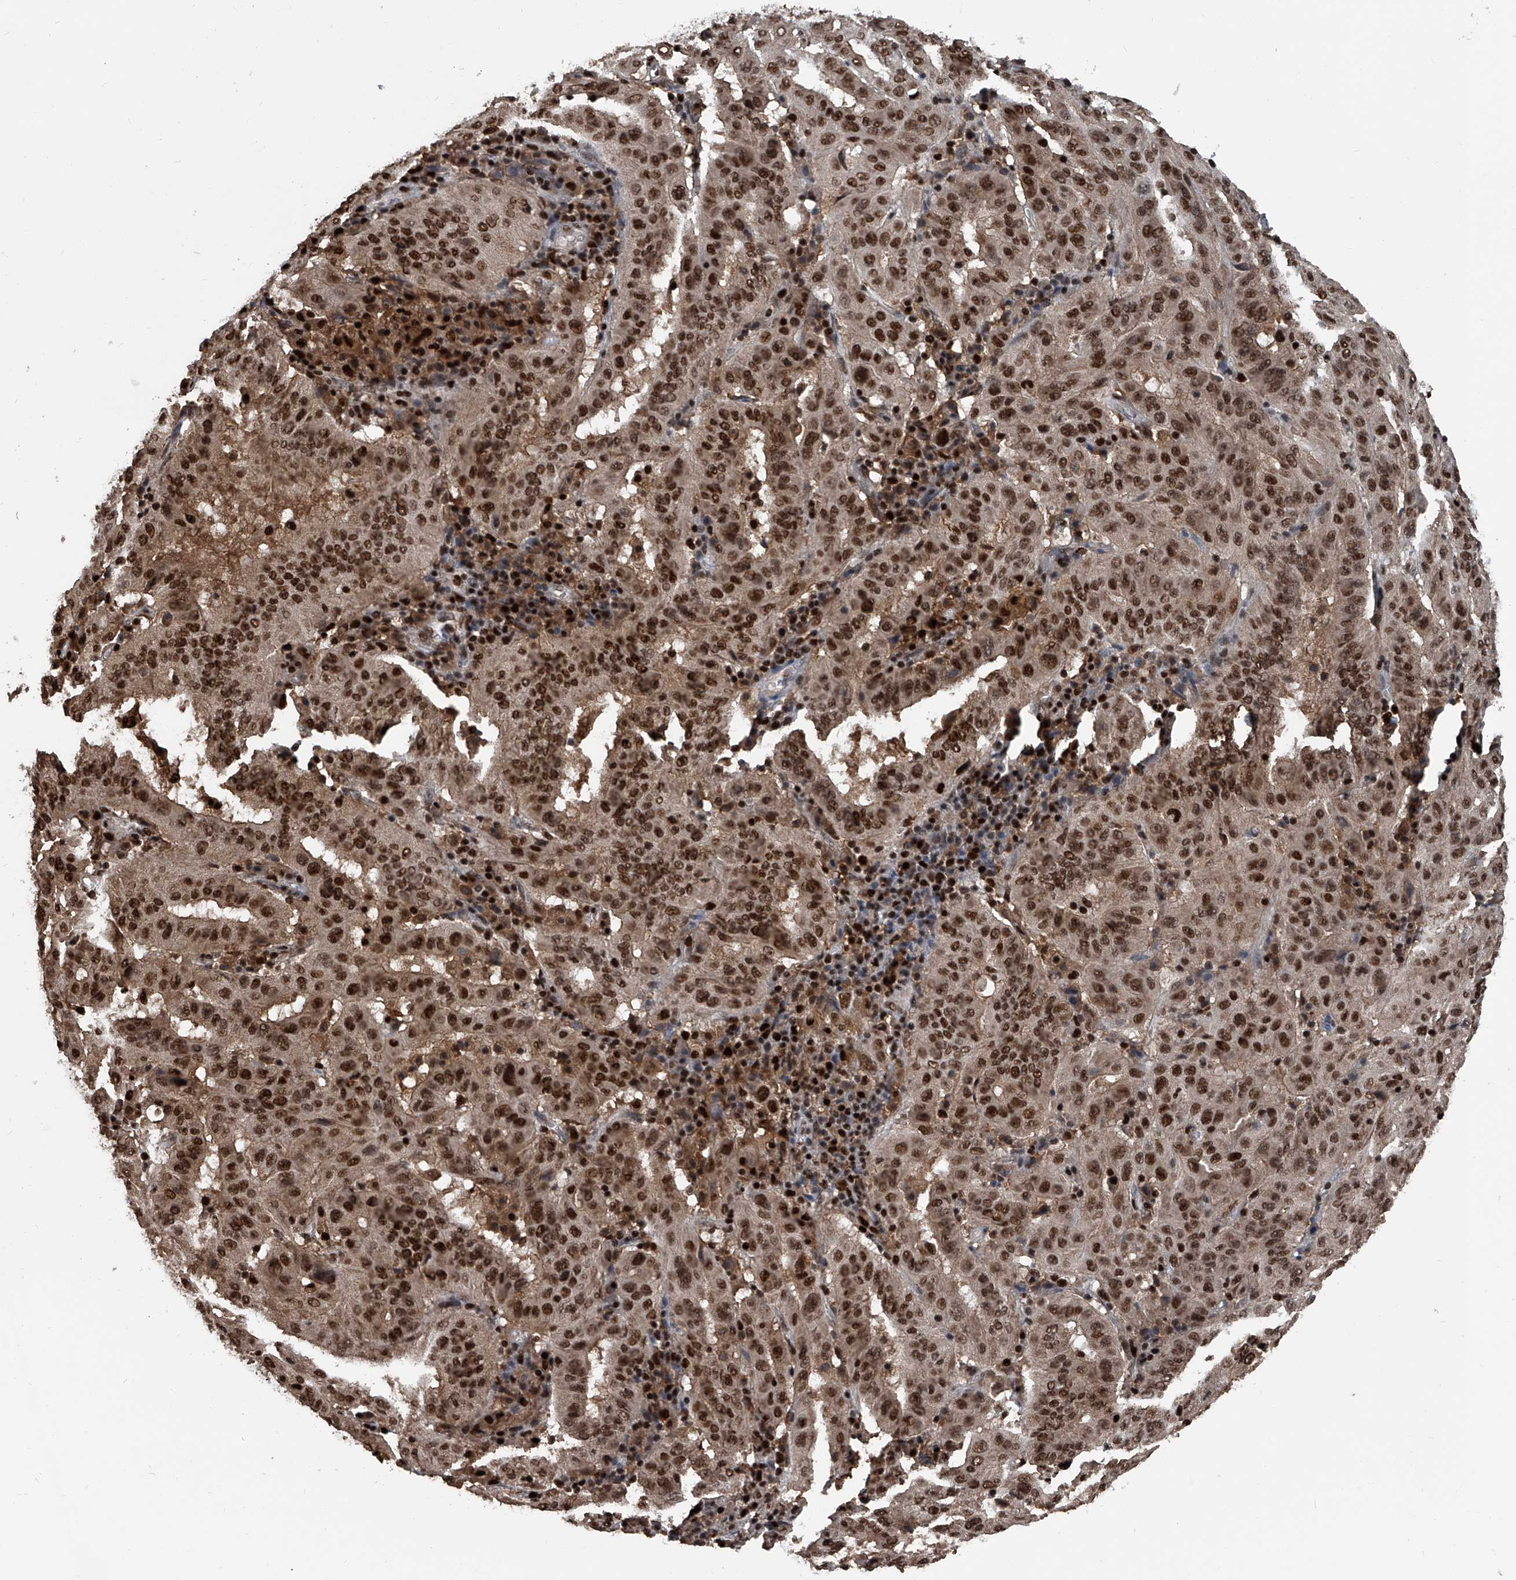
{"staining": {"intensity": "strong", "quantity": ">75%", "location": "nuclear"}, "tissue": "pancreatic cancer", "cell_type": "Tumor cells", "image_type": "cancer", "snomed": [{"axis": "morphology", "description": "Adenocarcinoma, NOS"}, {"axis": "topography", "description": "Pancreas"}], "caption": "Immunohistochemistry photomicrograph of adenocarcinoma (pancreatic) stained for a protein (brown), which shows high levels of strong nuclear staining in about >75% of tumor cells.", "gene": "FKBP5", "patient": {"sex": "male", "age": 63}}